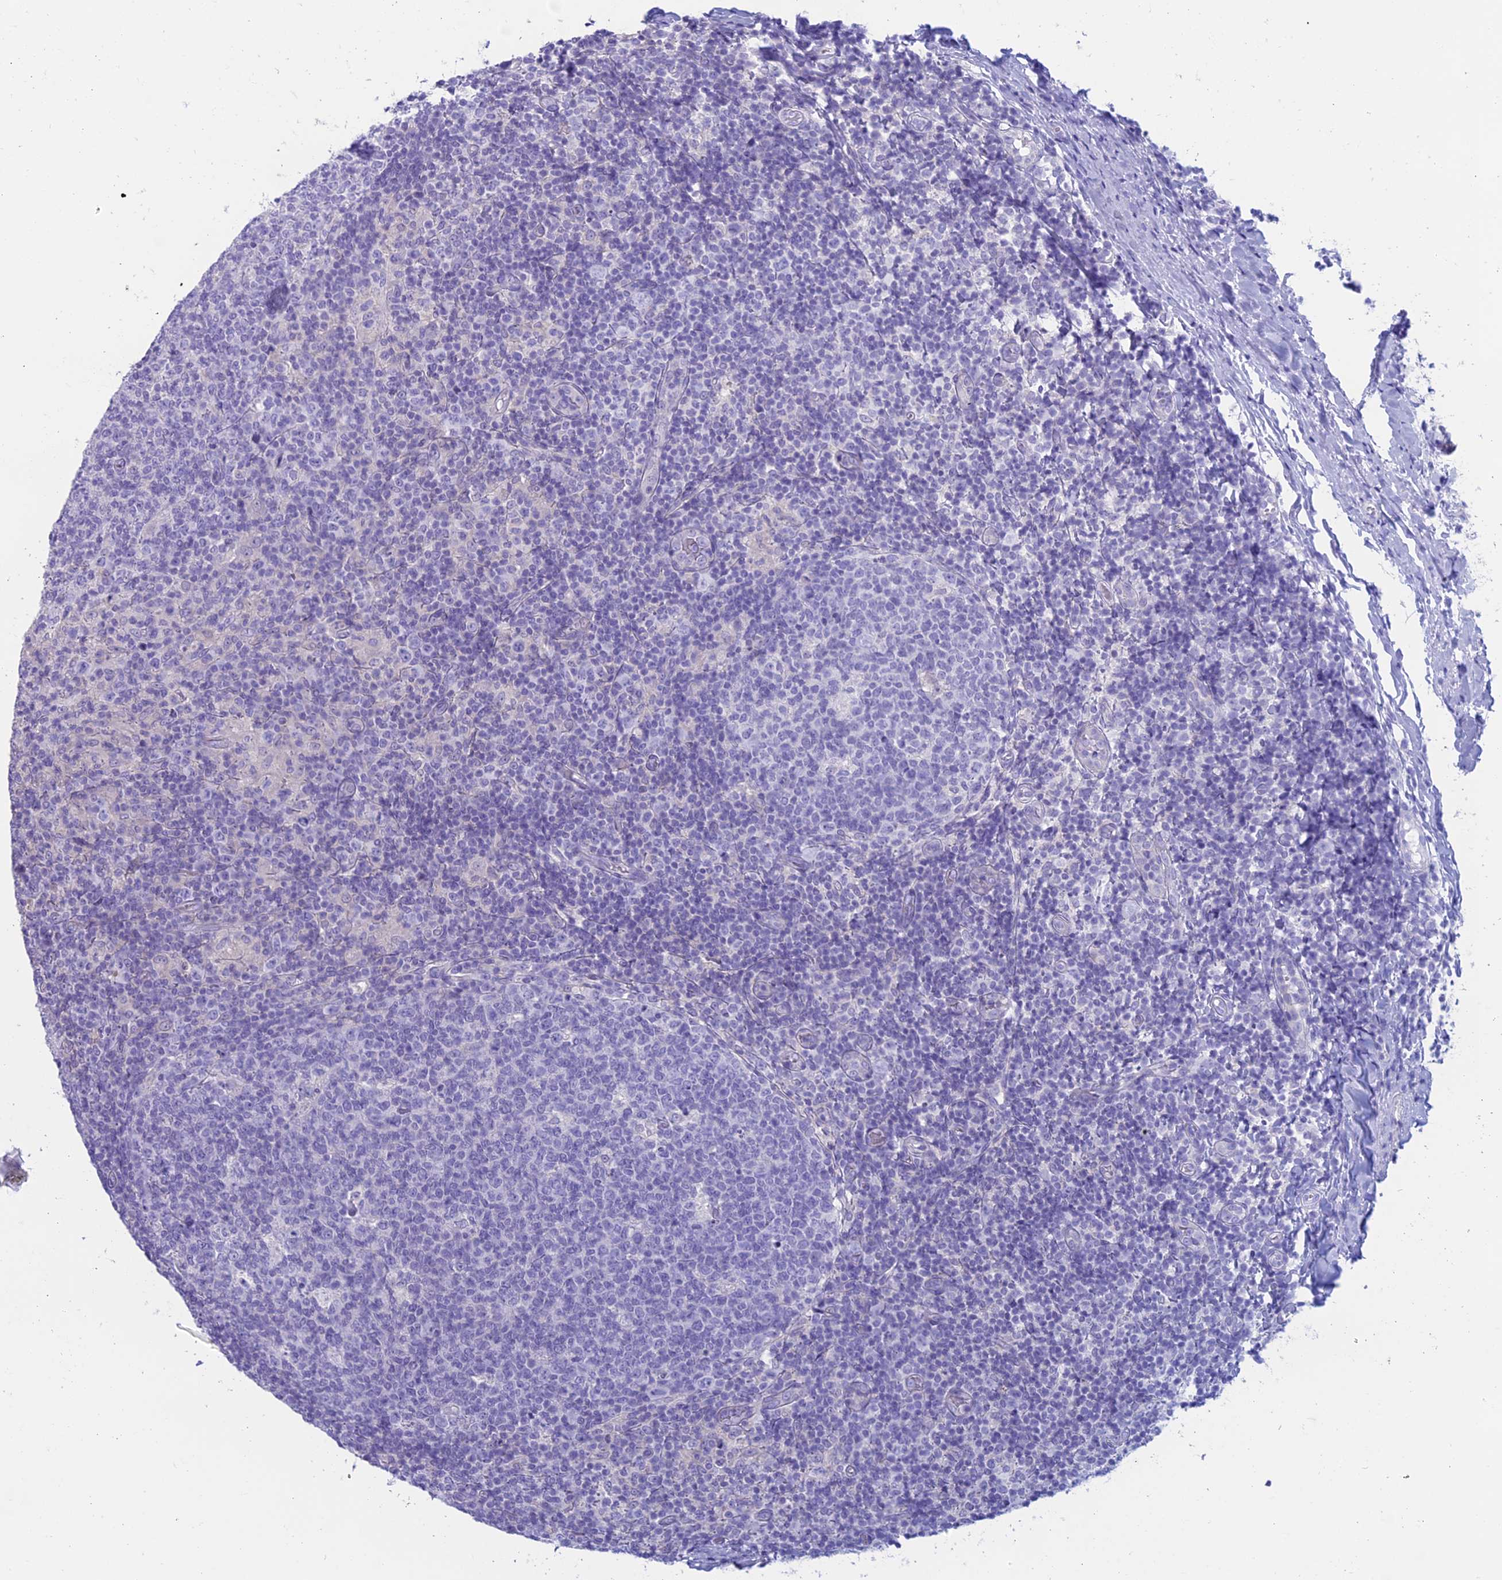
{"staining": {"intensity": "negative", "quantity": "none", "location": "none"}, "tissue": "tonsil", "cell_type": "Germinal center cells", "image_type": "normal", "snomed": [{"axis": "morphology", "description": "Normal tissue, NOS"}, {"axis": "topography", "description": "Tonsil"}], "caption": "Germinal center cells are negative for protein expression in unremarkable human tonsil. Brightfield microscopy of immunohistochemistry stained with DAB (3,3'-diaminobenzidine) (brown) and hematoxylin (blue), captured at high magnification.", "gene": "RP1", "patient": {"sex": "female", "age": 19}}